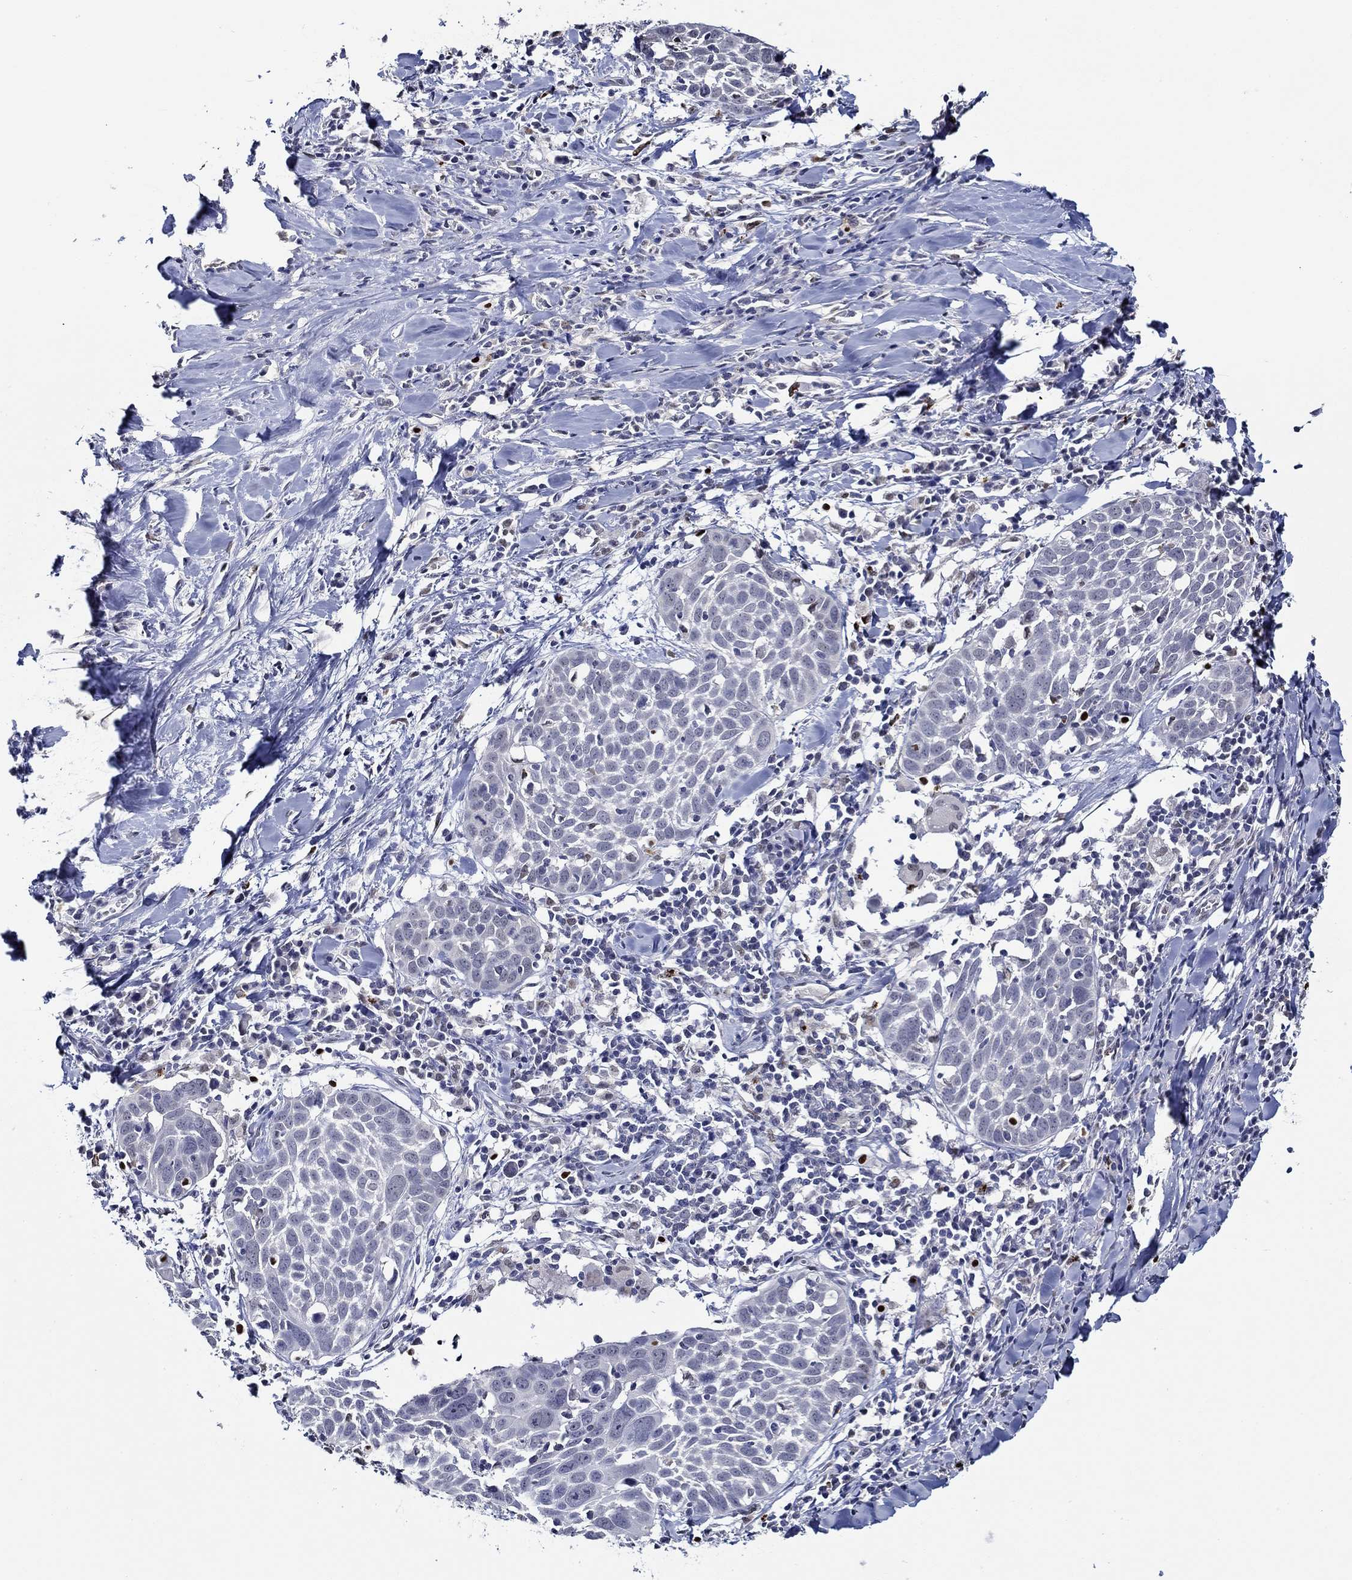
{"staining": {"intensity": "negative", "quantity": "none", "location": "none"}, "tissue": "lung cancer", "cell_type": "Tumor cells", "image_type": "cancer", "snomed": [{"axis": "morphology", "description": "Squamous cell carcinoma, NOS"}, {"axis": "topography", "description": "Lung"}], "caption": "Protein analysis of squamous cell carcinoma (lung) reveals no significant positivity in tumor cells.", "gene": "GATA2", "patient": {"sex": "male", "age": 57}}